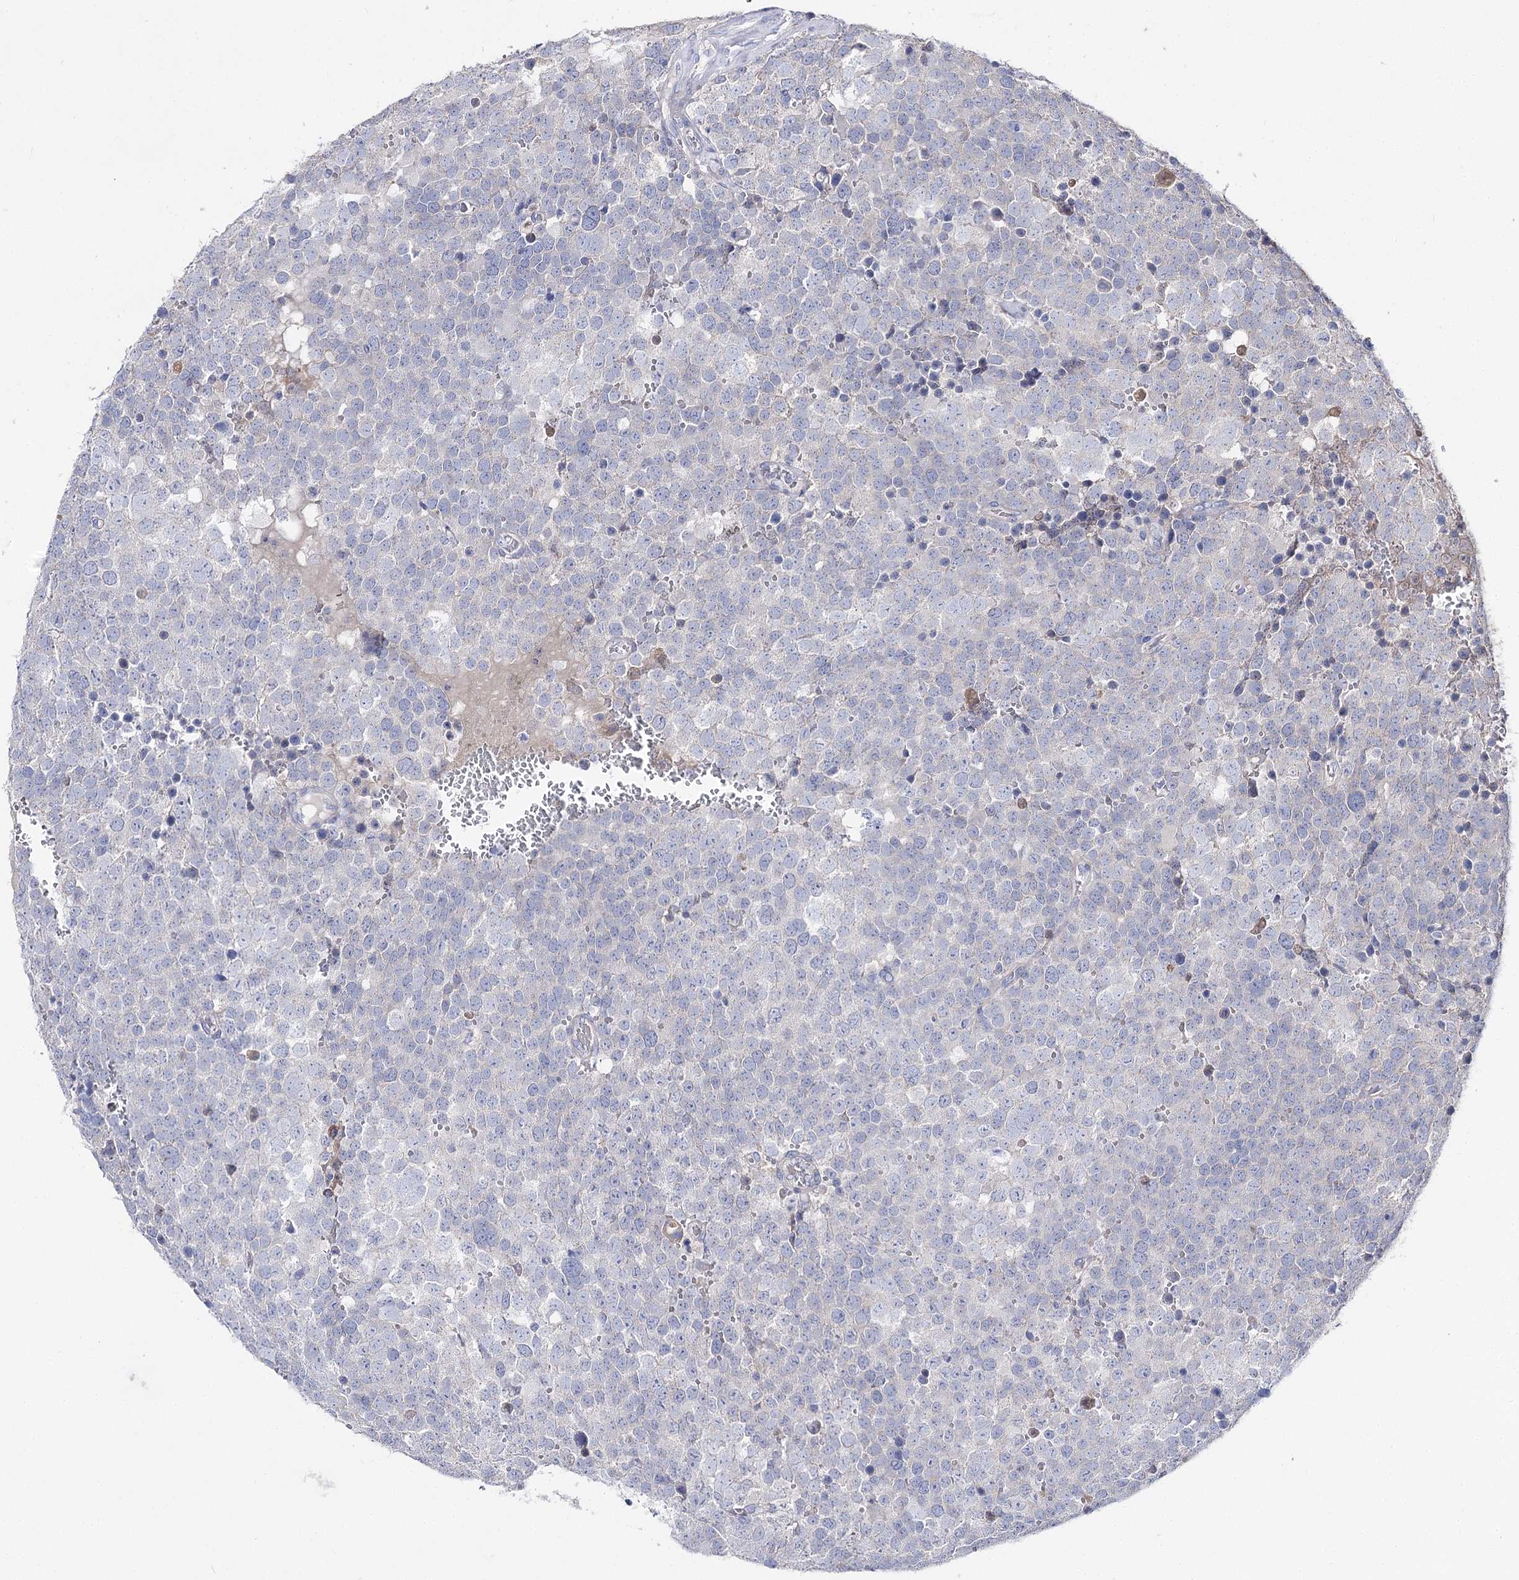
{"staining": {"intensity": "negative", "quantity": "none", "location": "none"}, "tissue": "testis cancer", "cell_type": "Tumor cells", "image_type": "cancer", "snomed": [{"axis": "morphology", "description": "Seminoma, NOS"}, {"axis": "topography", "description": "Testis"}], "caption": "DAB immunohistochemical staining of human testis seminoma displays no significant expression in tumor cells.", "gene": "NRAP", "patient": {"sex": "male", "age": 71}}